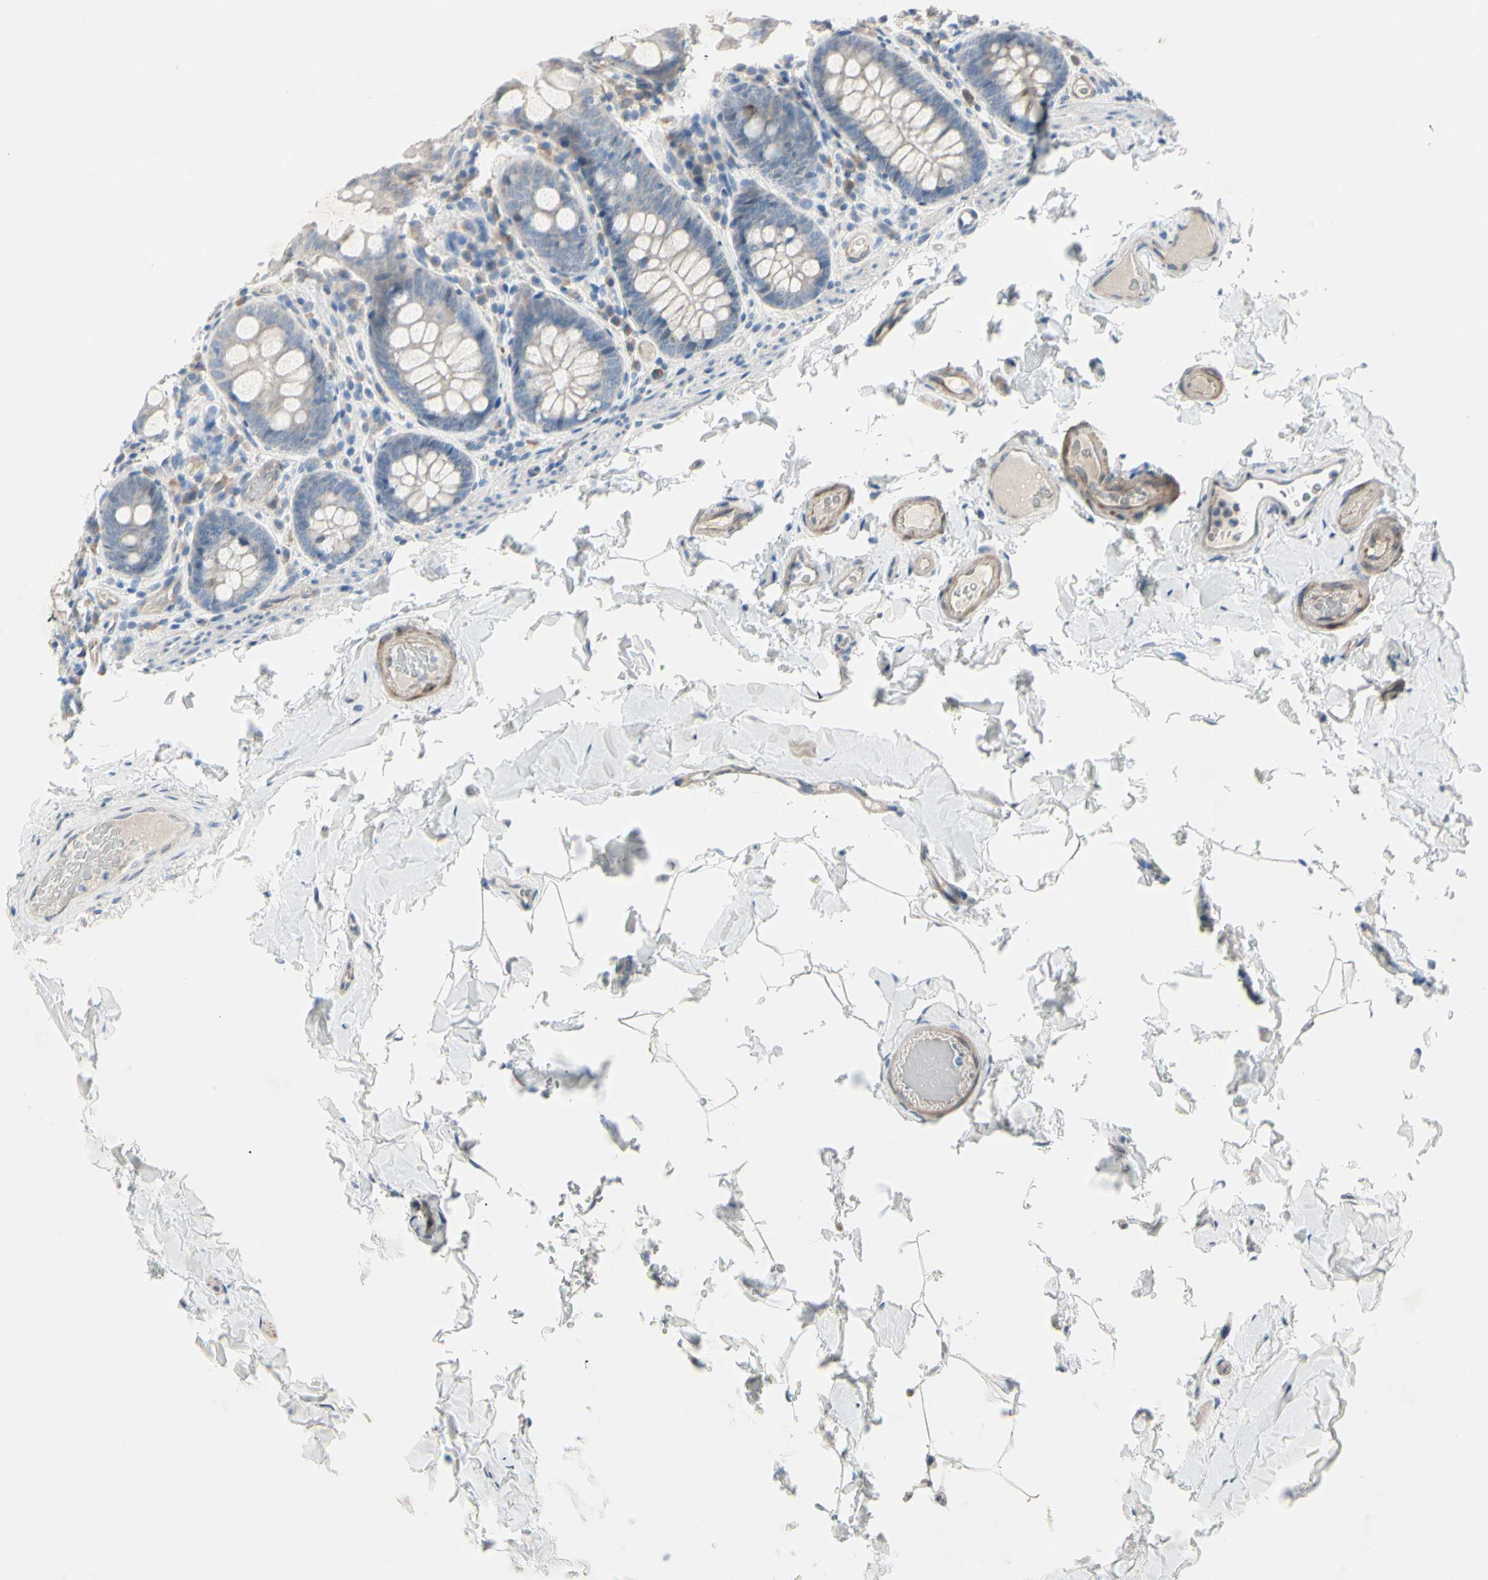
{"staining": {"intensity": "moderate", "quantity": ">75%", "location": "cytoplasmic/membranous"}, "tissue": "colon", "cell_type": "Endothelial cells", "image_type": "normal", "snomed": [{"axis": "morphology", "description": "Normal tissue, NOS"}, {"axis": "topography", "description": "Colon"}], "caption": "Colon stained with a brown dye shows moderate cytoplasmic/membranous positive staining in approximately >75% of endothelial cells.", "gene": "MAP2", "patient": {"sex": "female", "age": 61}}